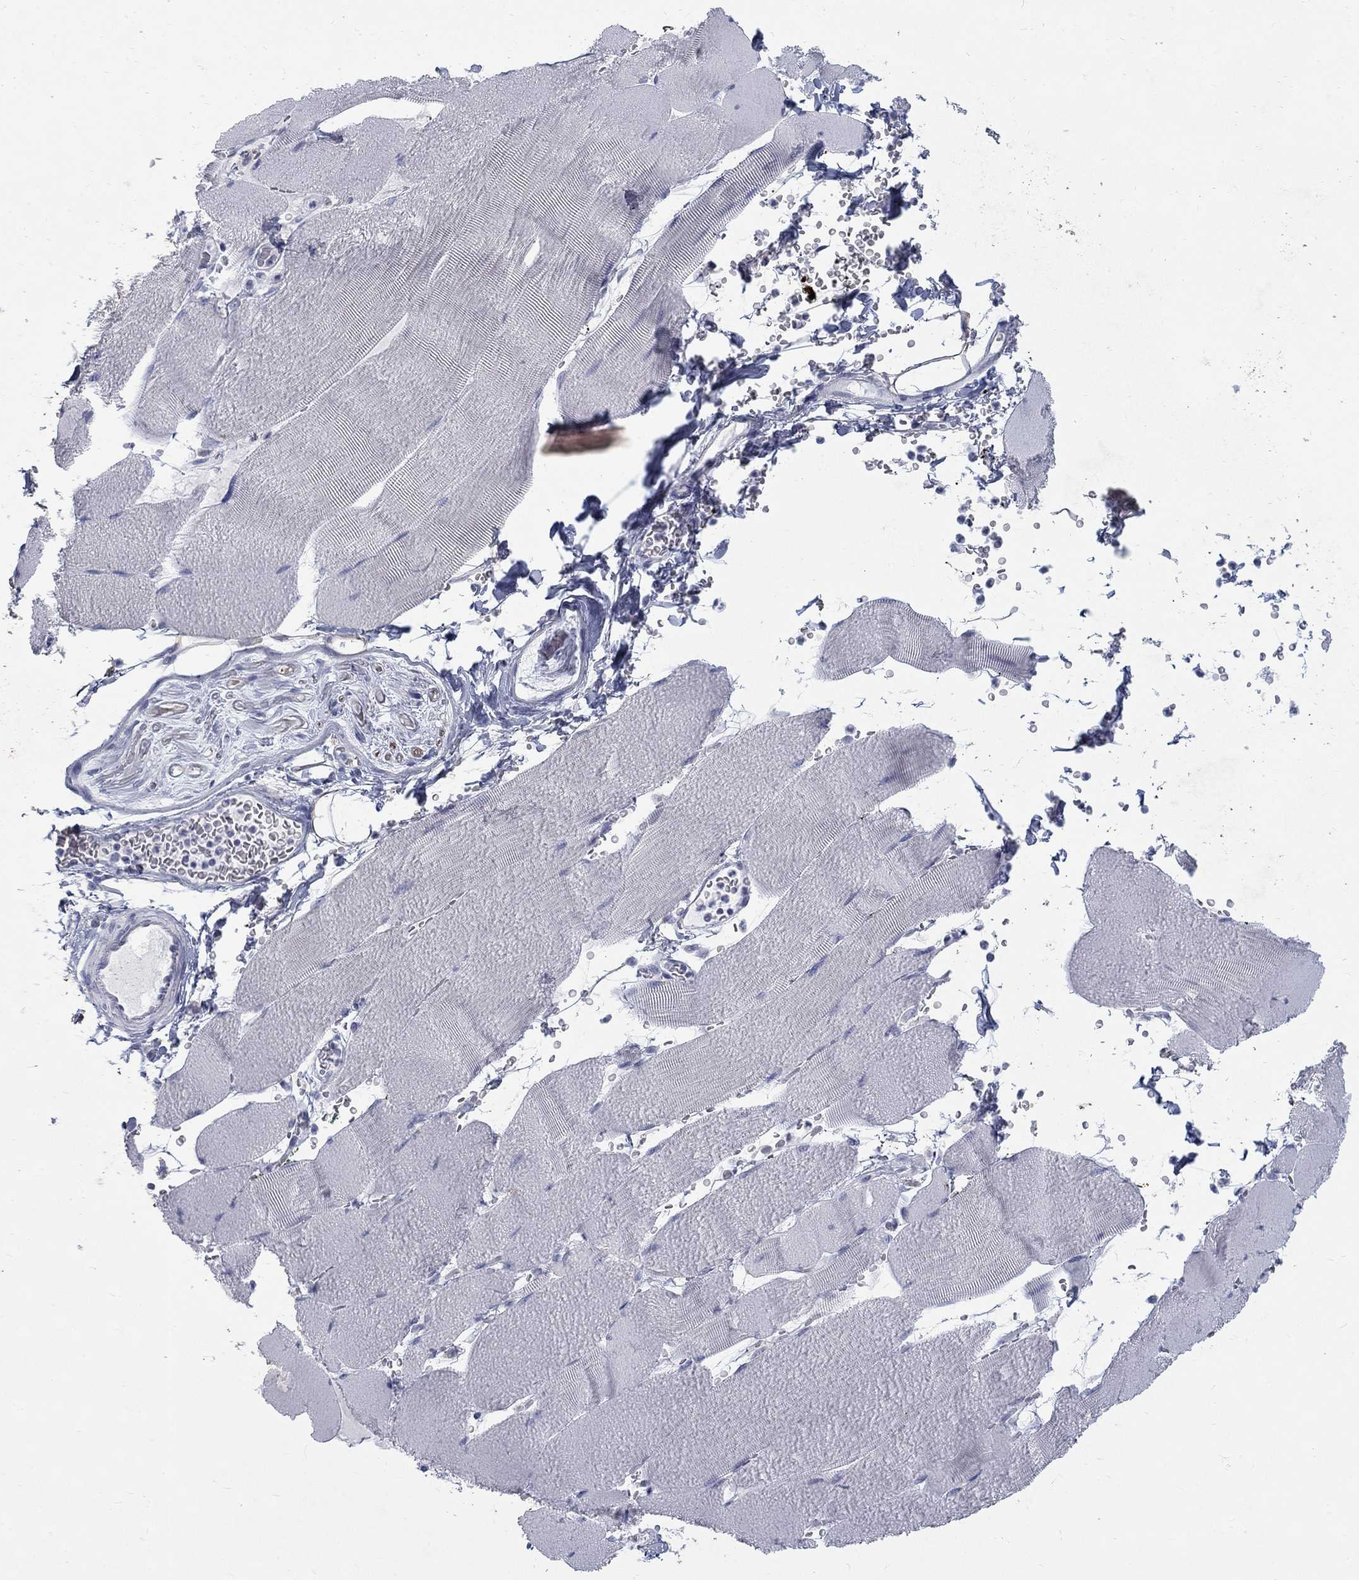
{"staining": {"intensity": "negative", "quantity": "none", "location": "none"}, "tissue": "skeletal muscle", "cell_type": "Myocytes", "image_type": "normal", "snomed": [{"axis": "morphology", "description": "Normal tissue, NOS"}, {"axis": "topography", "description": "Skeletal muscle"}], "caption": "Immunohistochemistry micrograph of unremarkable human skeletal muscle stained for a protein (brown), which exhibits no staining in myocytes.", "gene": "RFTN2", "patient": {"sex": "male", "age": 56}}